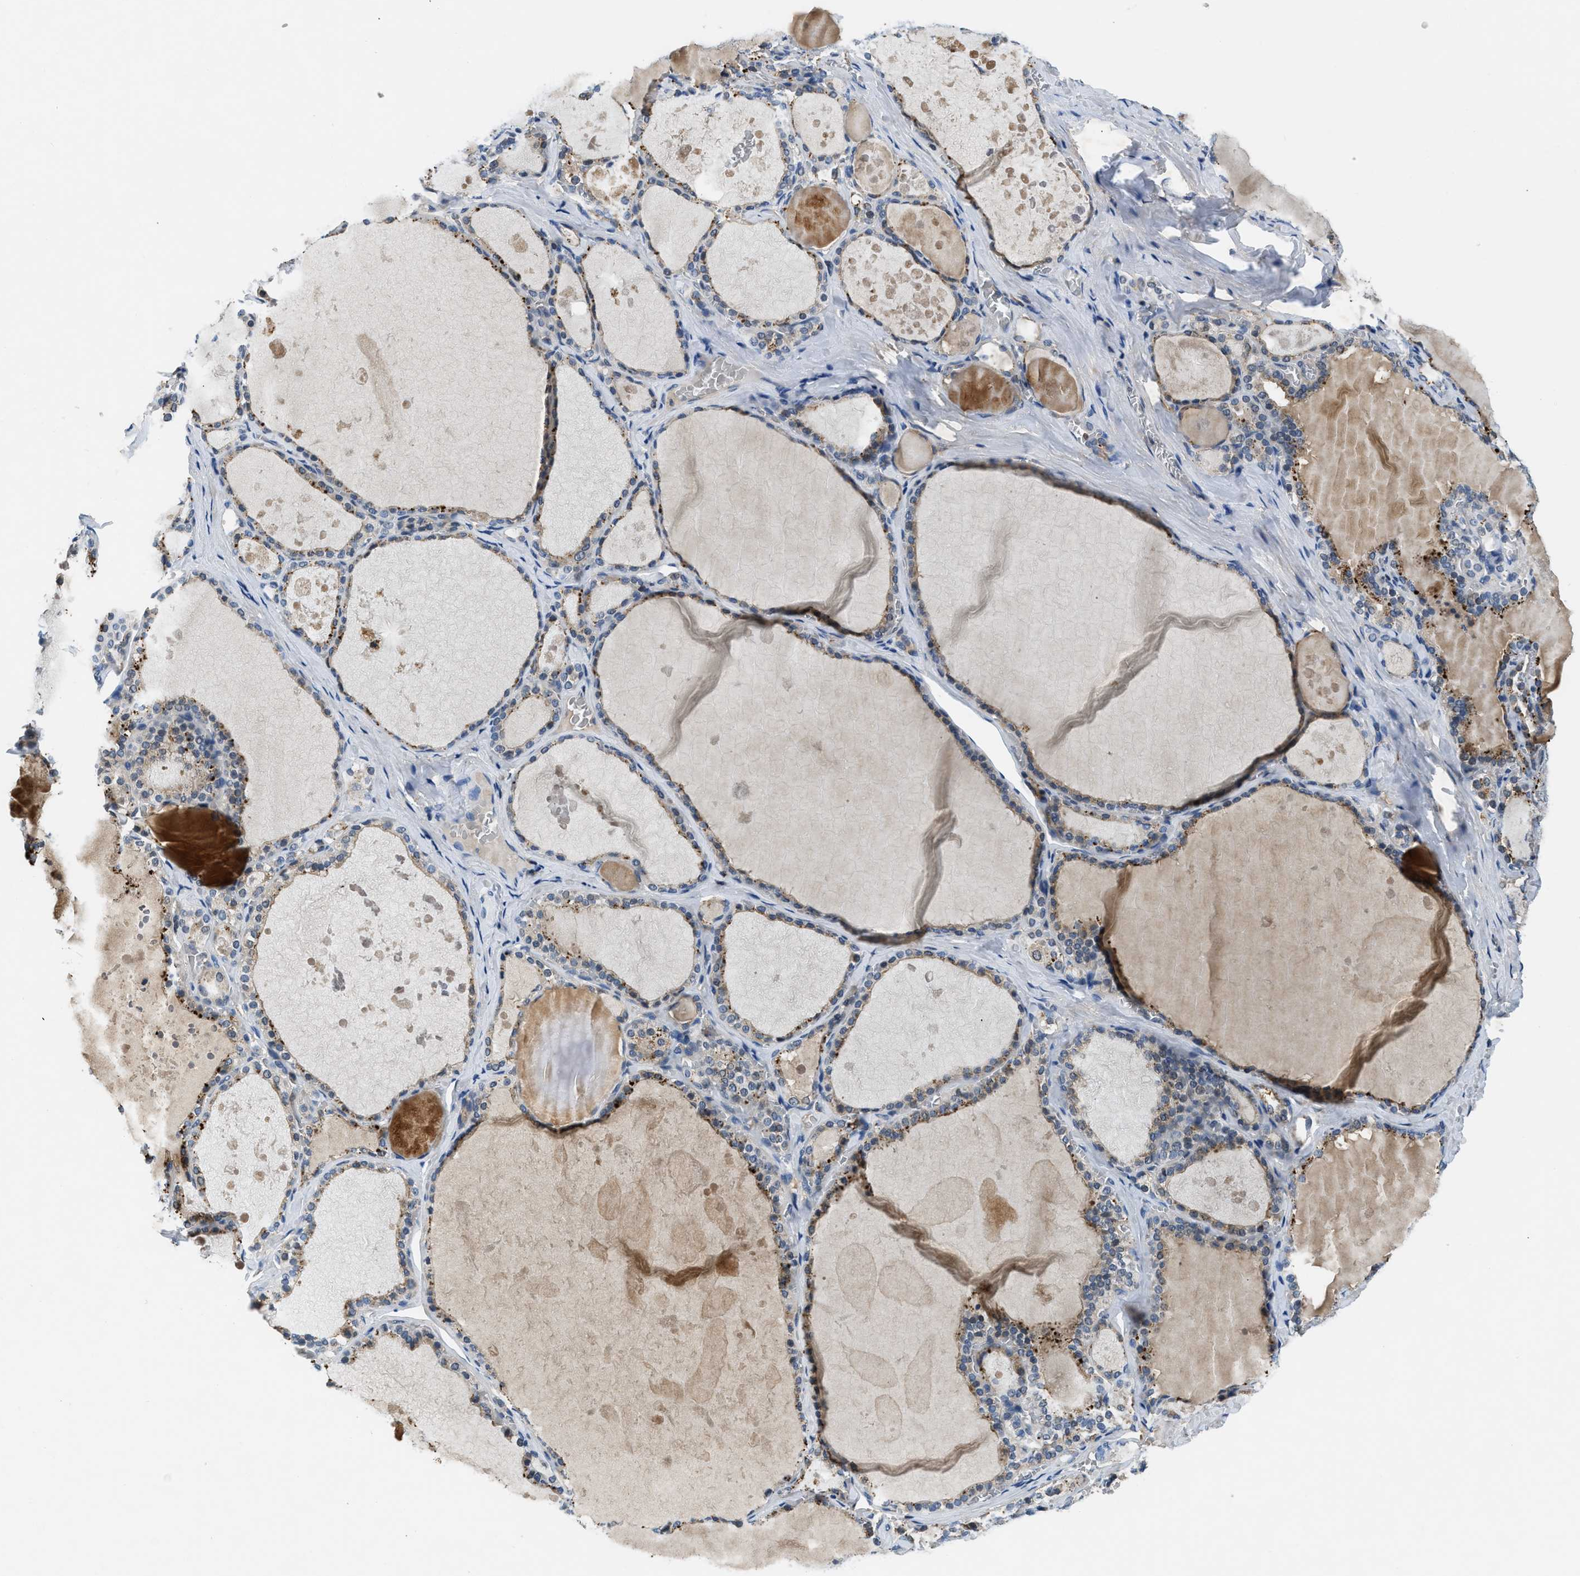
{"staining": {"intensity": "moderate", "quantity": "25%-75%", "location": "cytoplasmic/membranous"}, "tissue": "thyroid gland", "cell_type": "Glandular cells", "image_type": "normal", "snomed": [{"axis": "morphology", "description": "Normal tissue, NOS"}, {"axis": "topography", "description": "Thyroid gland"}], "caption": "Glandular cells display medium levels of moderate cytoplasmic/membranous expression in approximately 25%-75% of cells in normal thyroid gland.", "gene": "PAFAH2", "patient": {"sex": "male", "age": 56}}